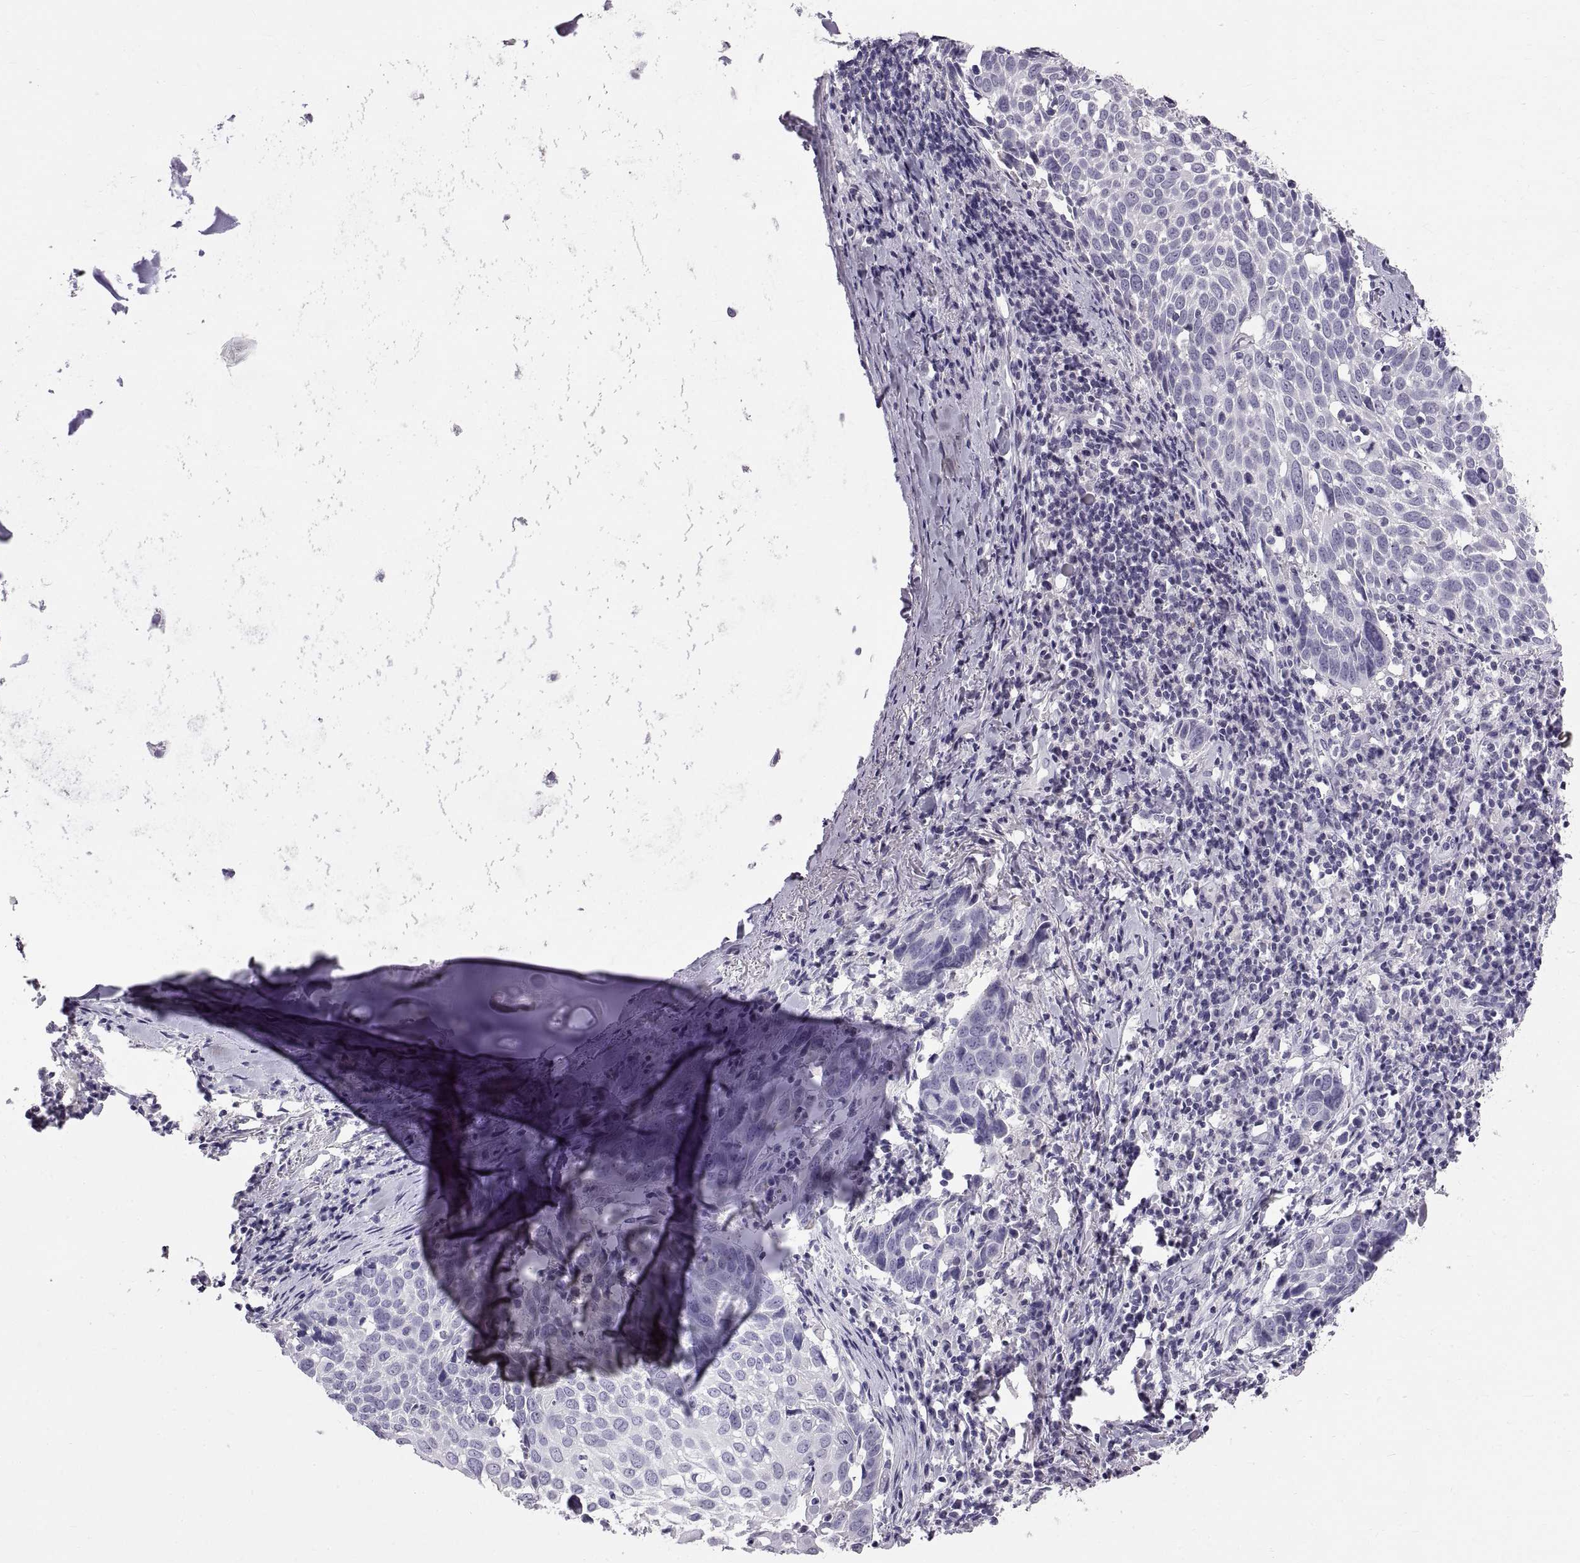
{"staining": {"intensity": "negative", "quantity": "none", "location": "none"}, "tissue": "lung cancer", "cell_type": "Tumor cells", "image_type": "cancer", "snomed": [{"axis": "morphology", "description": "Squamous cell carcinoma, NOS"}, {"axis": "topography", "description": "Lung"}], "caption": "Human lung cancer (squamous cell carcinoma) stained for a protein using IHC exhibits no expression in tumor cells.", "gene": "WFDC8", "patient": {"sex": "male", "age": 57}}